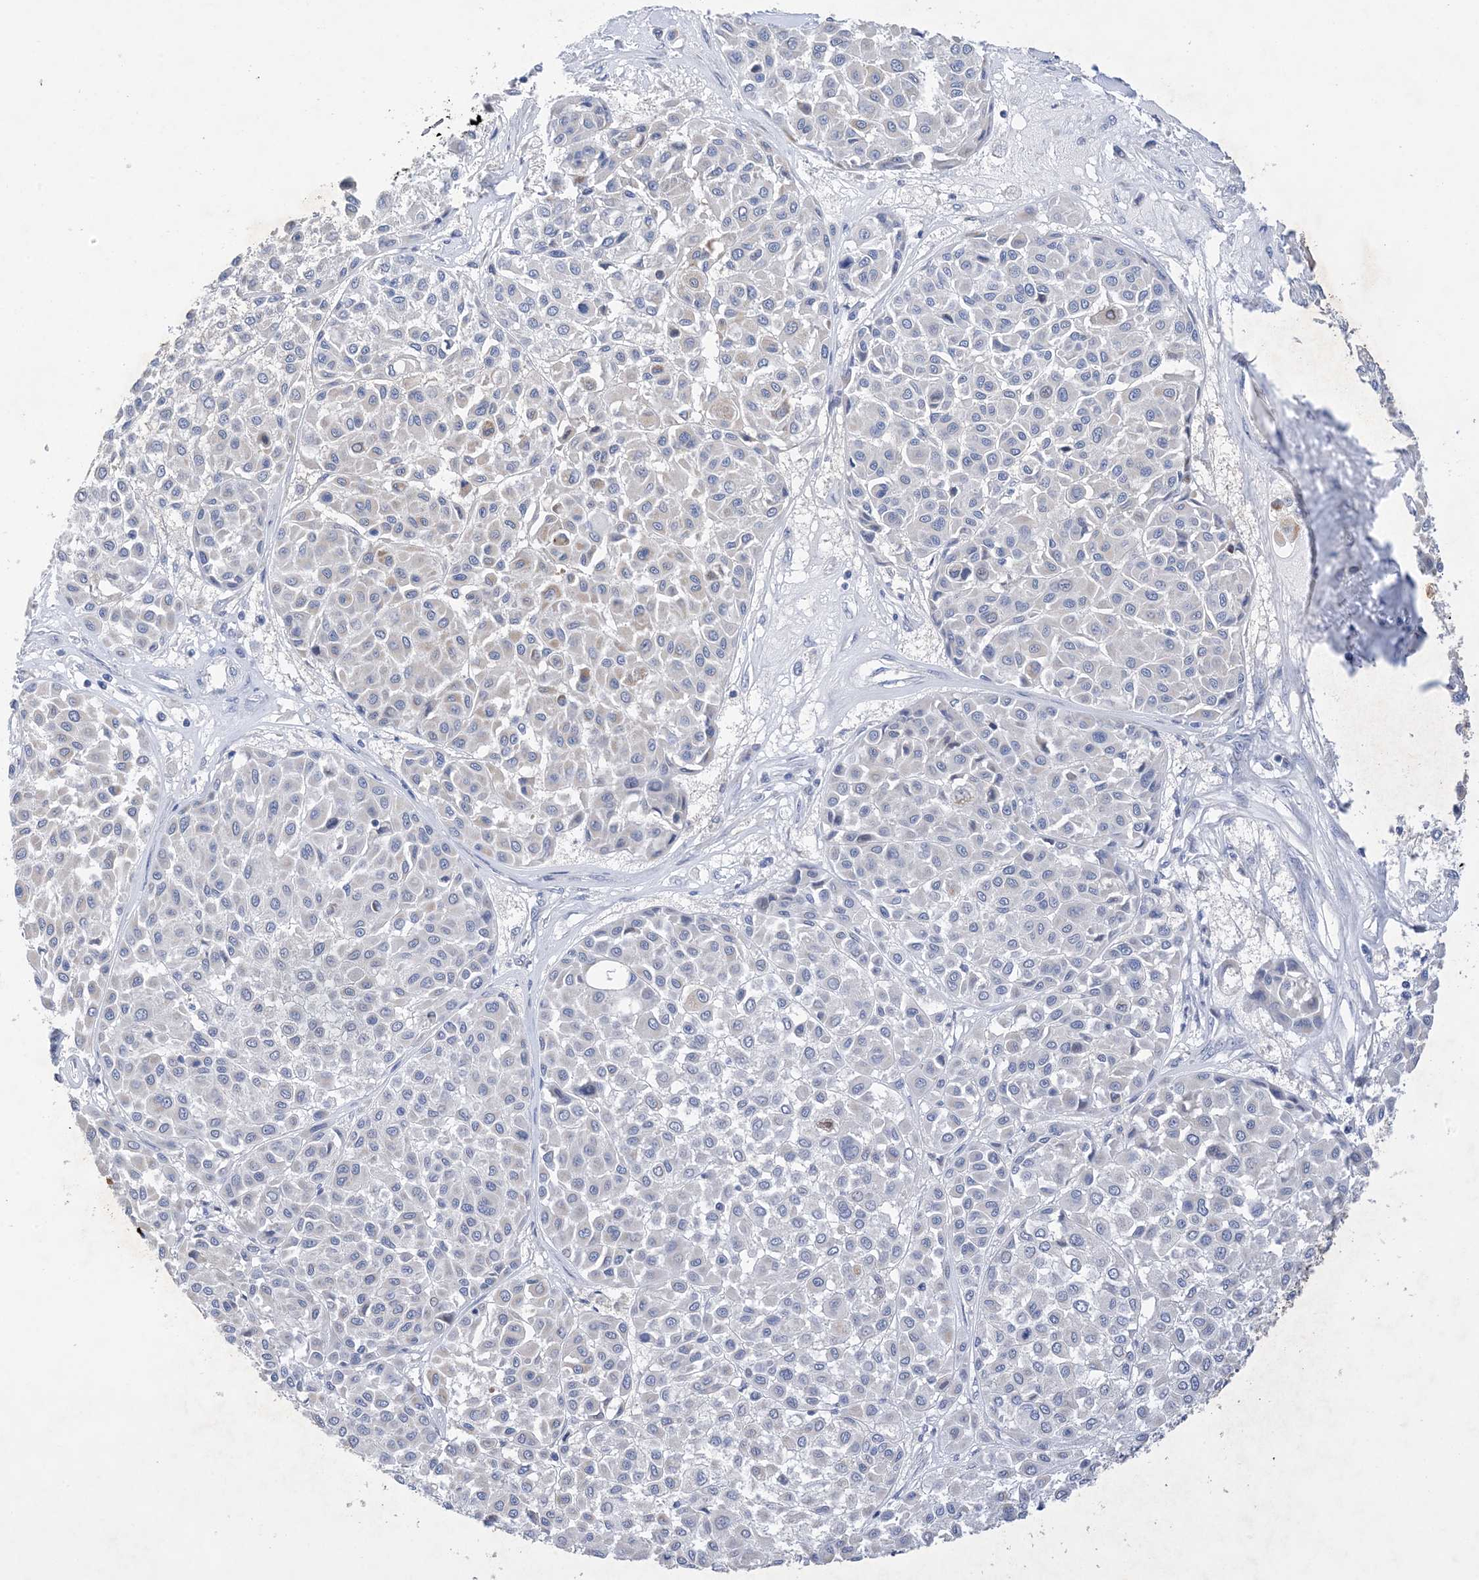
{"staining": {"intensity": "negative", "quantity": "none", "location": "none"}, "tissue": "melanoma", "cell_type": "Tumor cells", "image_type": "cancer", "snomed": [{"axis": "morphology", "description": "Malignant melanoma, Metastatic site"}, {"axis": "topography", "description": "Soft tissue"}], "caption": "Immunohistochemistry image of neoplastic tissue: human malignant melanoma (metastatic site) stained with DAB (3,3'-diaminobenzidine) displays no significant protein positivity in tumor cells. (Immunohistochemistry, brightfield microscopy, high magnification).", "gene": "PLK4", "patient": {"sex": "male", "age": 41}}